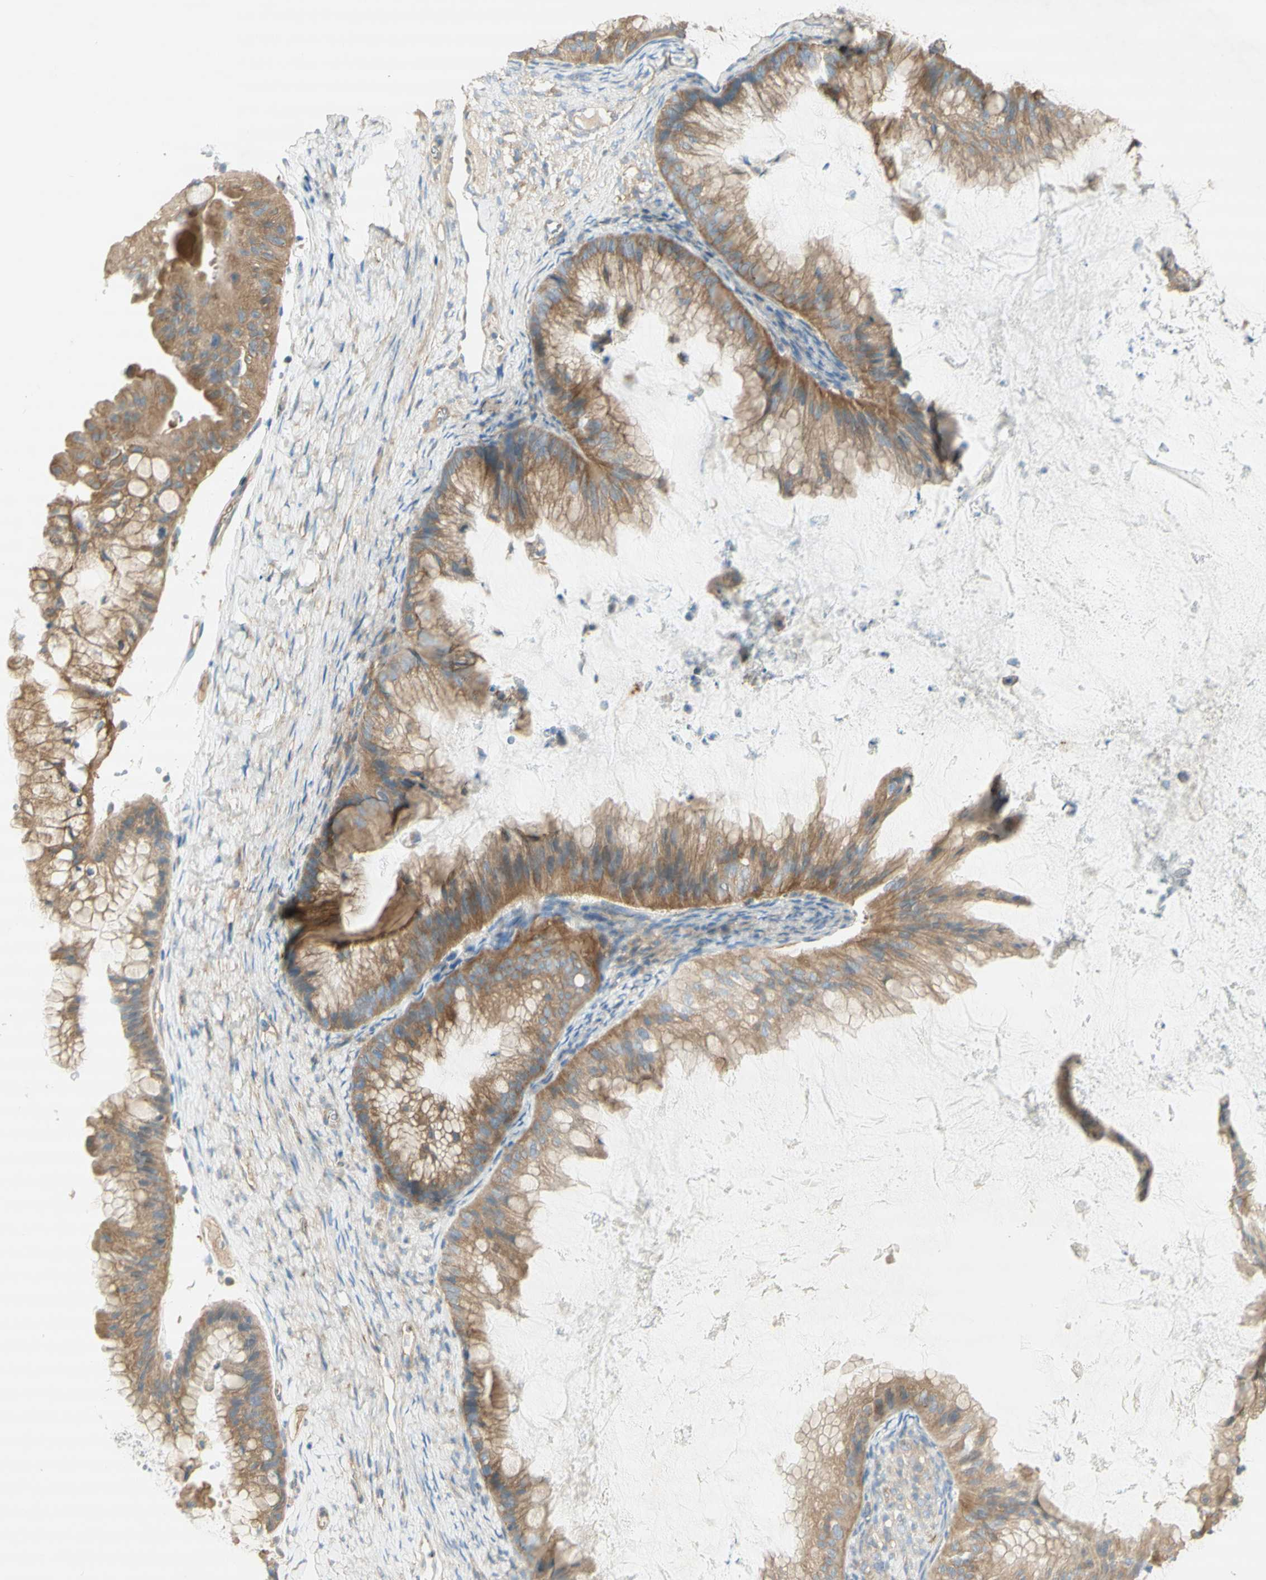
{"staining": {"intensity": "moderate", "quantity": ">75%", "location": "cytoplasmic/membranous"}, "tissue": "ovarian cancer", "cell_type": "Tumor cells", "image_type": "cancer", "snomed": [{"axis": "morphology", "description": "Cystadenocarcinoma, mucinous, NOS"}, {"axis": "topography", "description": "Ovary"}], "caption": "Immunohistochemical staining of human mucinous cystadenocarcinoma (ovarian) demonstrates moderate cytoplasmic/membranous protein expression in about >75% of tumor cells. (Stains: DAB in brown, nuclei in blue, Microscopy: brightfield microscopy at high magnification).", "gene": "DYNC1H1", "patient": {"sex": "female", "age": 61}}